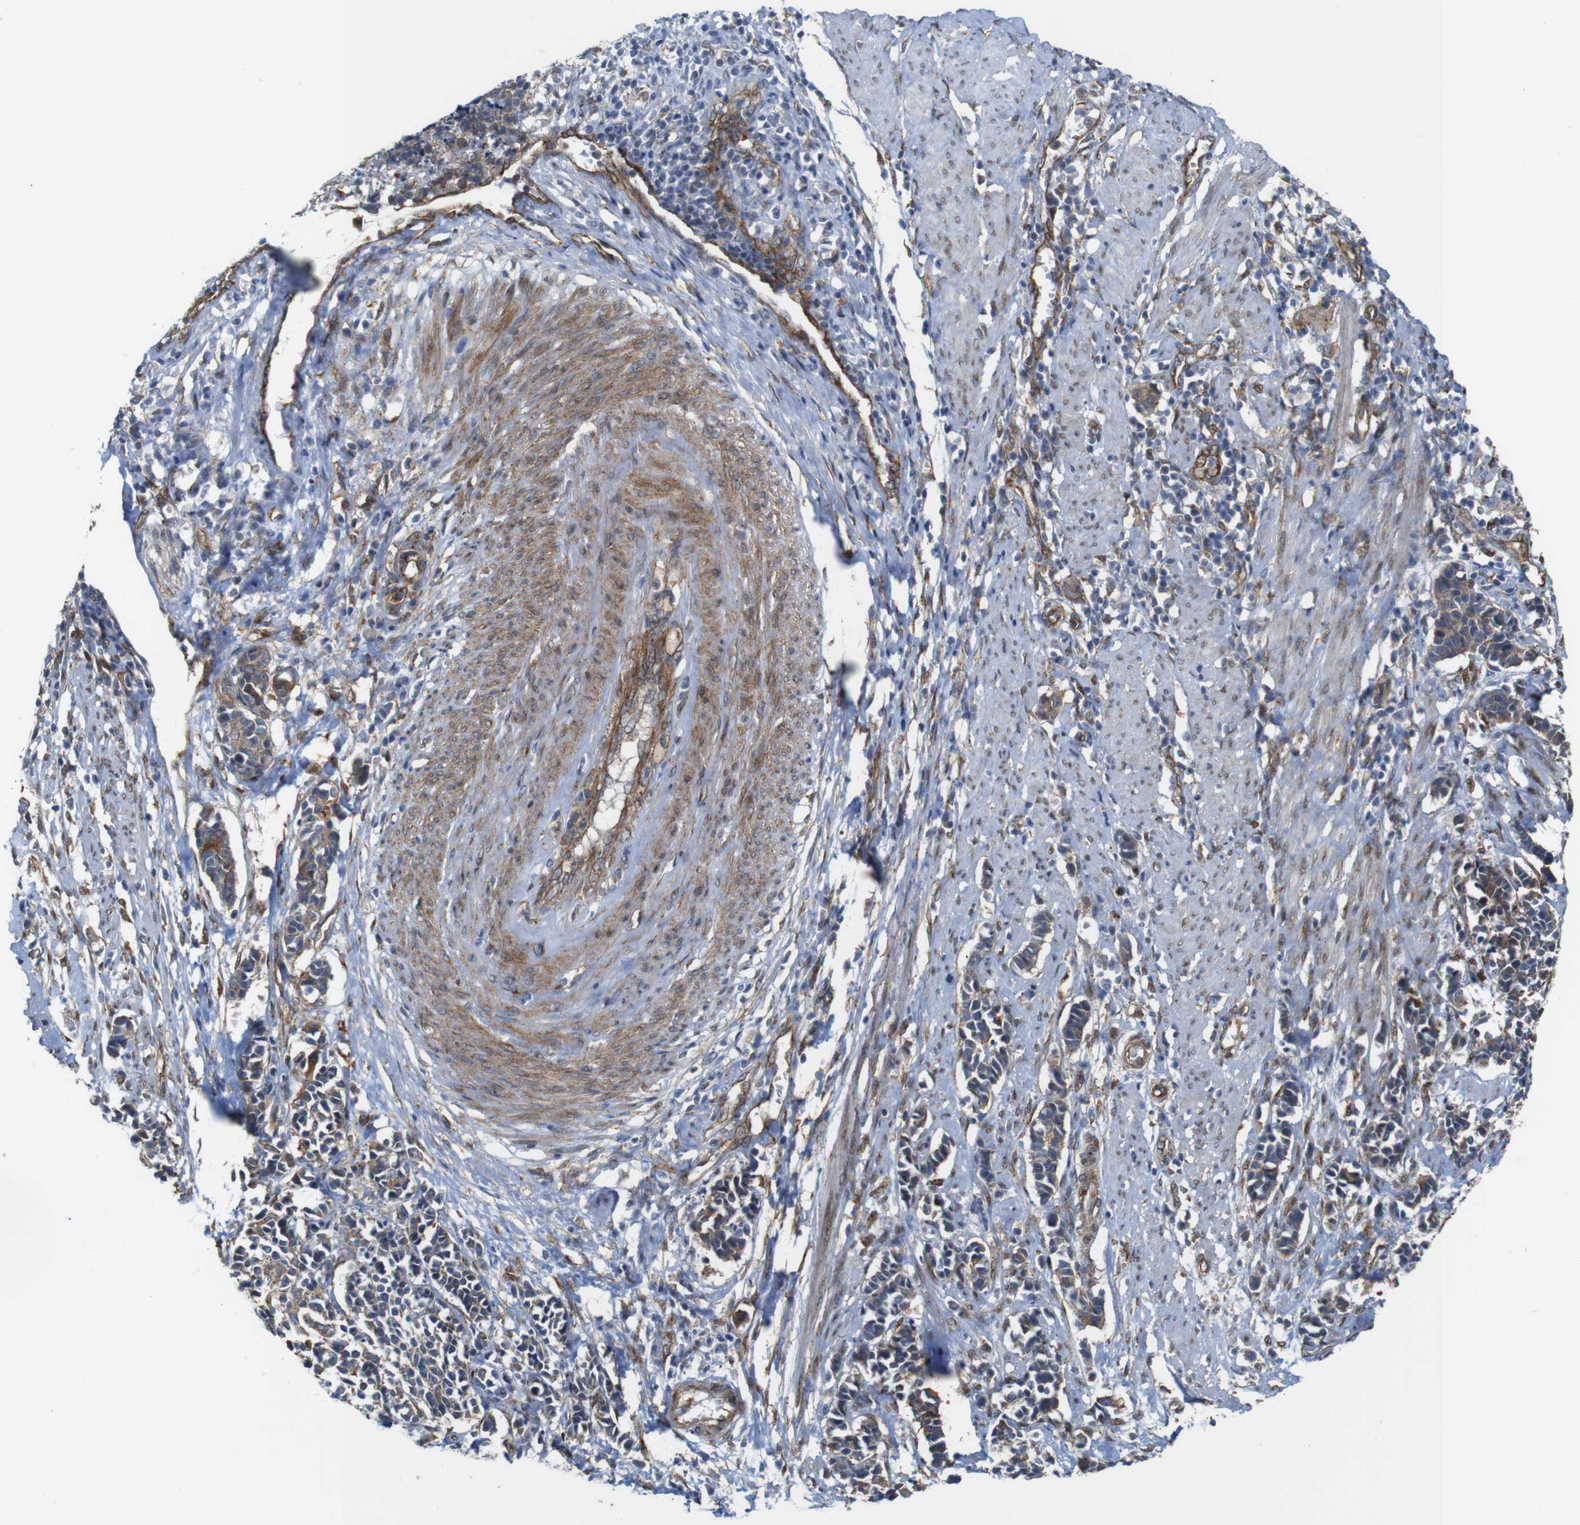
{"staining": {"intensity": "moderate", "quantity": ">75%", "location": "cytoplasmic/membranous"}, "tissue": "cervical cancer", "cell_type": "Tumor cells", "image_type": "cancer", "snomed": [{"axis": "morphology", "description": "Normal tissue, NOS"}, {"axis": "morphology", "description": "Squamous cell carcinoma, NOS"}, {"axis": "topography", "description": "Cervix"}], "caption": "Approximately >75% of tumor cells in cervical cancer demonstrate moderate cytoplasmic/membranous protein positivity as visualized by brown immunohistochemical staining.", "gene": "PTGER4", "patient": {"sex": "female", "age": 35}}